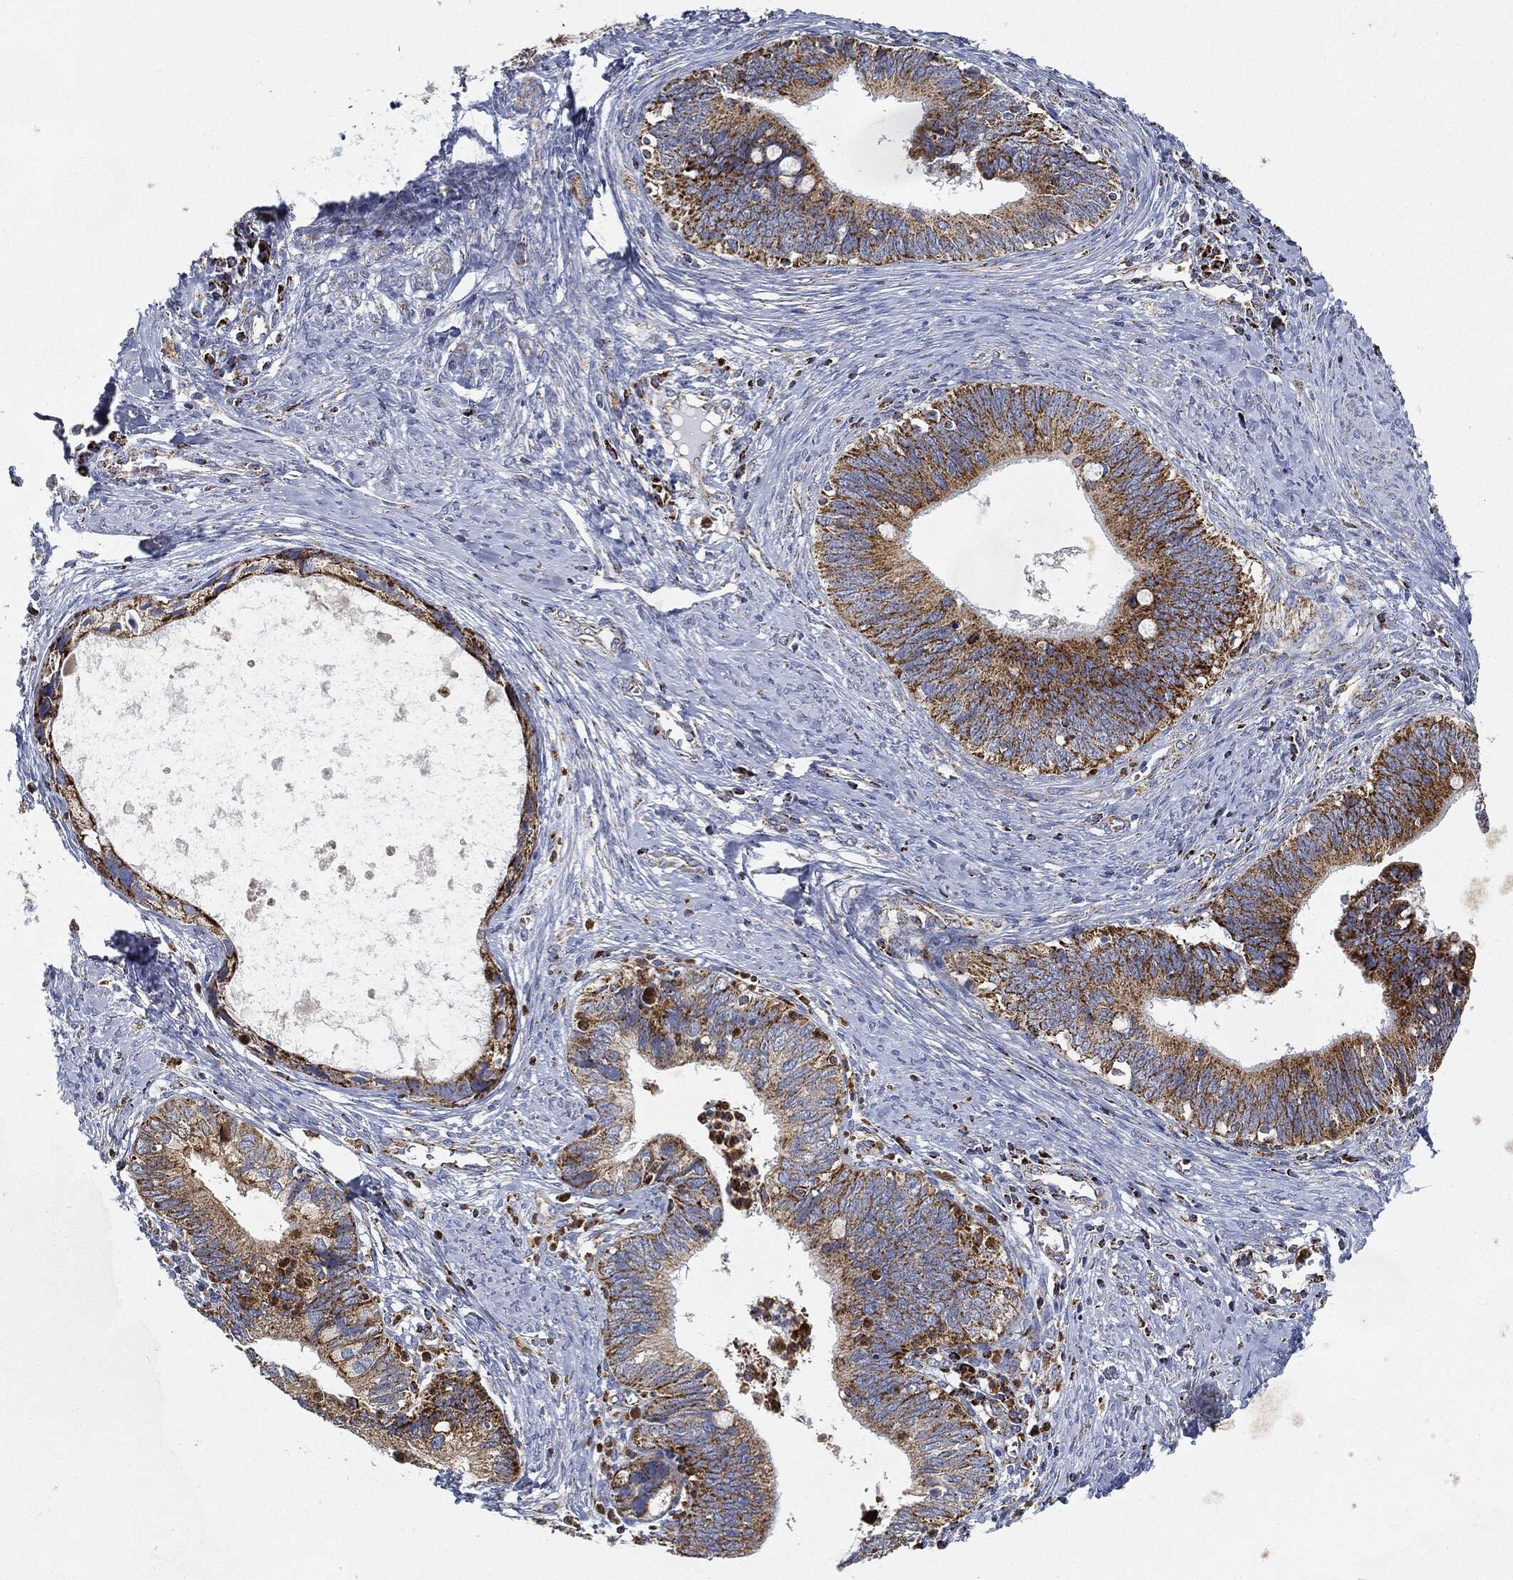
{"staining": {"intensity": "strong", "quantity": ">75%", "location": "cytoplasmic/membranous"}, "tissue": "cervical cancer", "cell_type": "Tumor cells", "image_type": "cancer", "snomed": [{"axis": "morphology", "description": "Adenocarcinoma, NOS"}, {"axis": "topography", "description": "Cervix"}], "caption": "IHC micrograph of cervical cancer (adenocarcinoma) stained for a protein (brown), which reveals high levels of strong cytoplasmic/membranous positivity in approximately >75% of tumor cells.", "gene": "CAPN15", "patient": {"sex": "female", "age": 42}}